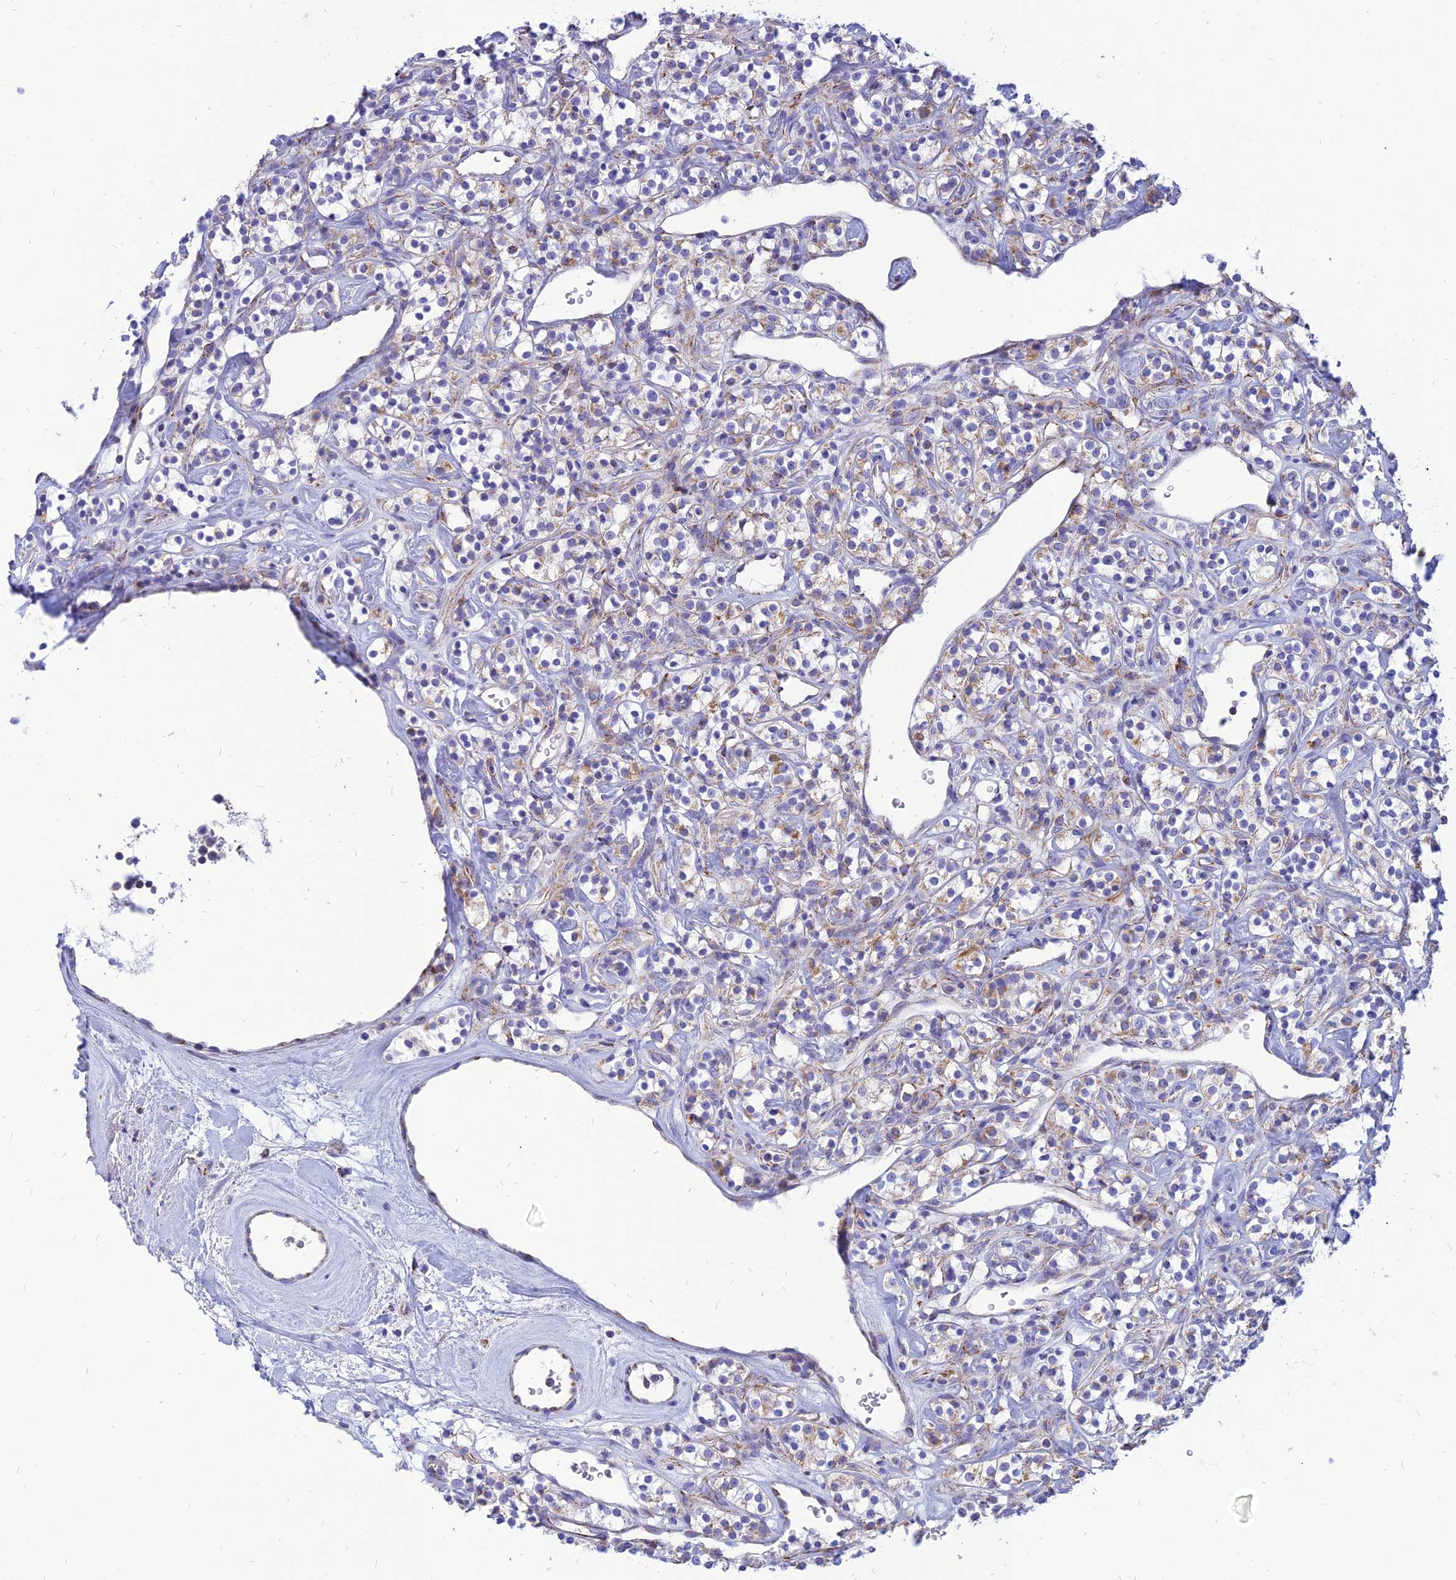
{"staining": {"intensity": "weak", "quantity": "25%-75%", "location": "cytoplasmic/membranous"}, "tissue": "renal cancer", "cell_type": "Tumor cells", "image_type": "cancer", "snomed": [{"axis": "morphology", "description": "Adenocarcinoma, NOS"}, {"axis": "topography", "description": "Kidney"}], "caption": "Immunohistochemical staining of human adenocarcinoma (renal) exhibits low levels of weak cytoplasmic/membranous protein expression in about 25%-75% of tumor cells.", "gene": "PACC1", "patient": {"sex": "male", "age": 77}}